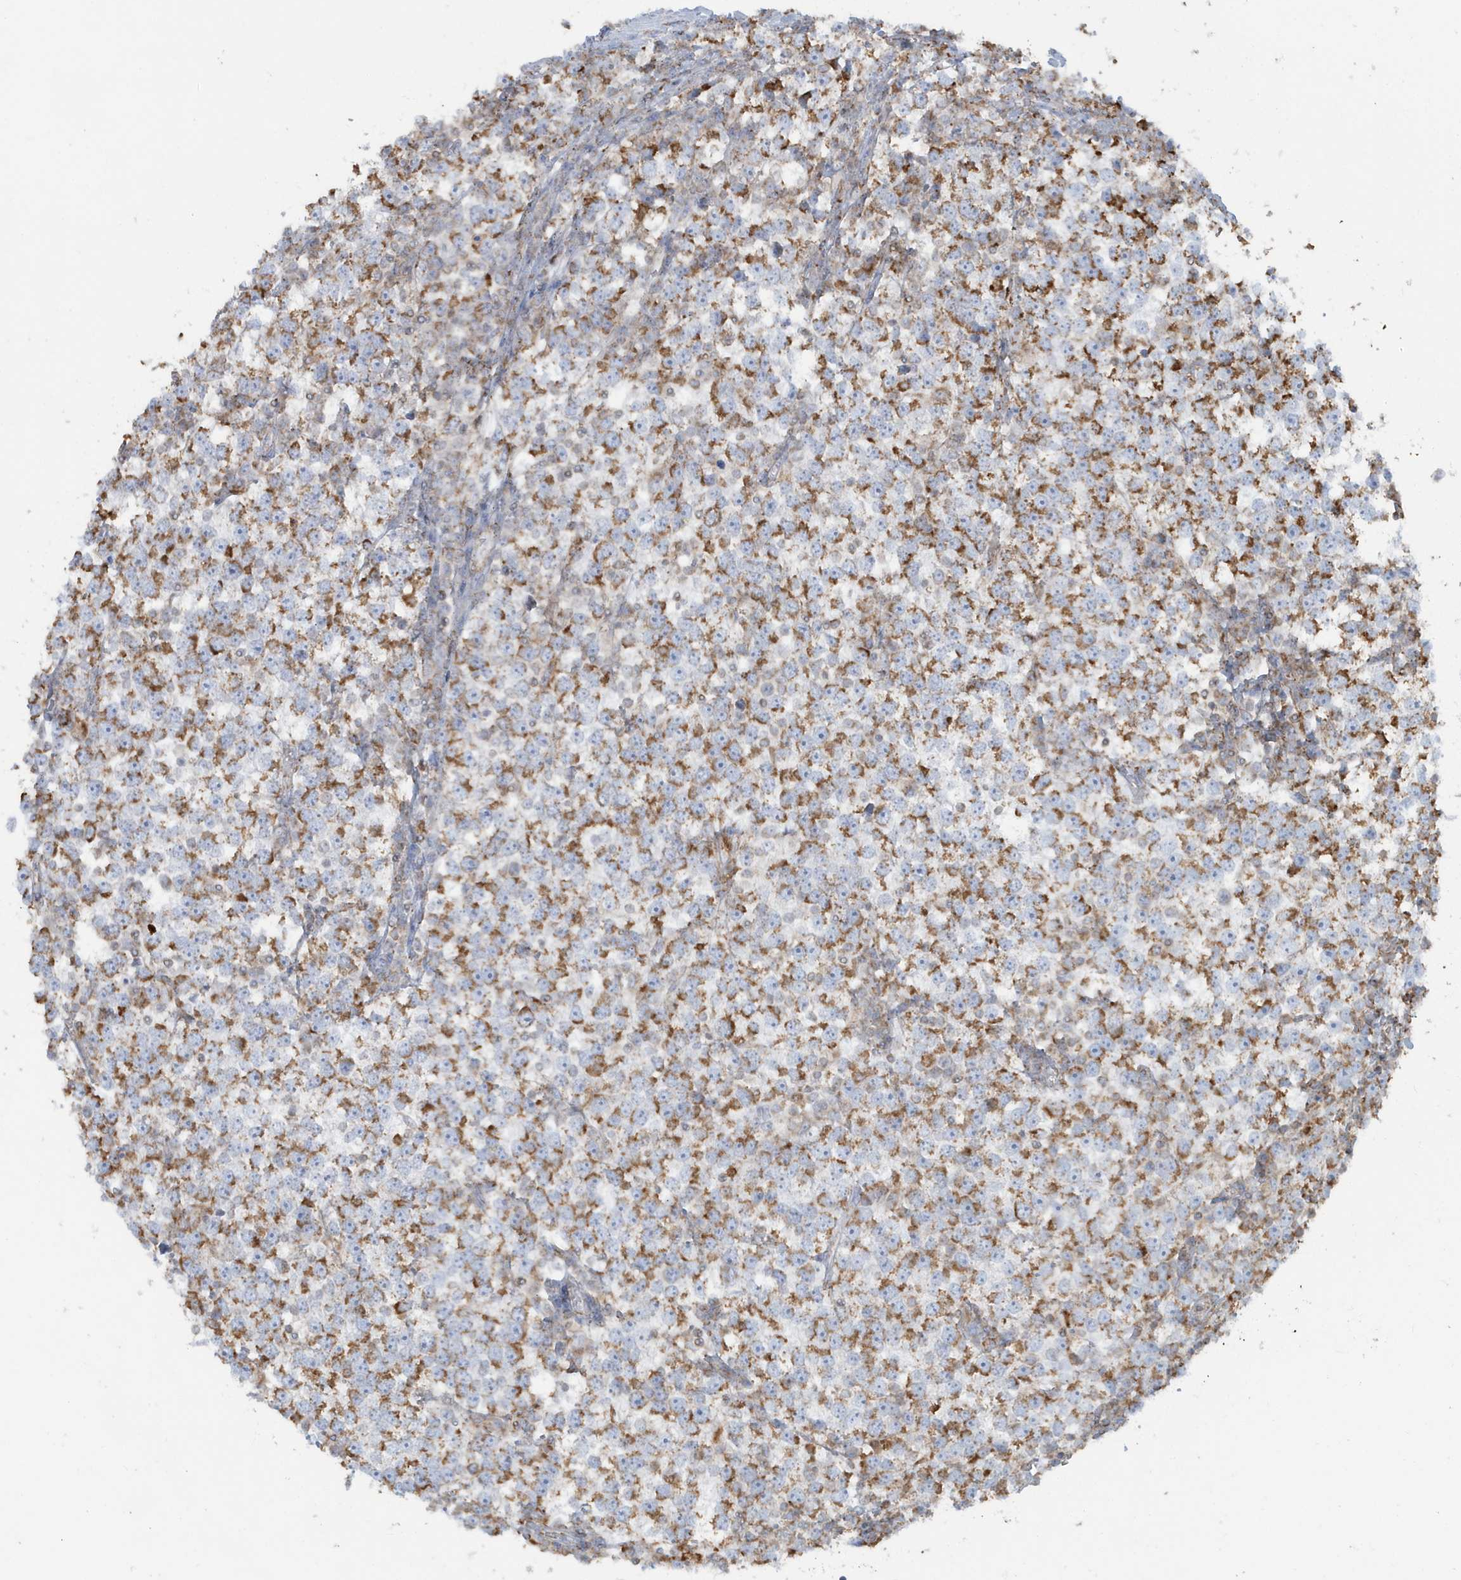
{"staining": {"intensity": "moderate", "quantity": ">75%", "location": "cytoplasmic/membranous"}, "tissue": "testis cancer", "cell_type": "Tumor cells", "image_type": "cancer", "snomed": [{"axis": "morphology", "description": "Seminoma, NOS"}, {"axis": "topography", "description": "Testis"}], "caption": "A brown stain labels moderate cytoplasmic/membranous staining of a protein in human seminoma (testis) tumor cells. (IHC, brightfield microscopy, high magnification).", "gene": "RAB11FIP3", "patient": {"sex": "male", "age": 65}}